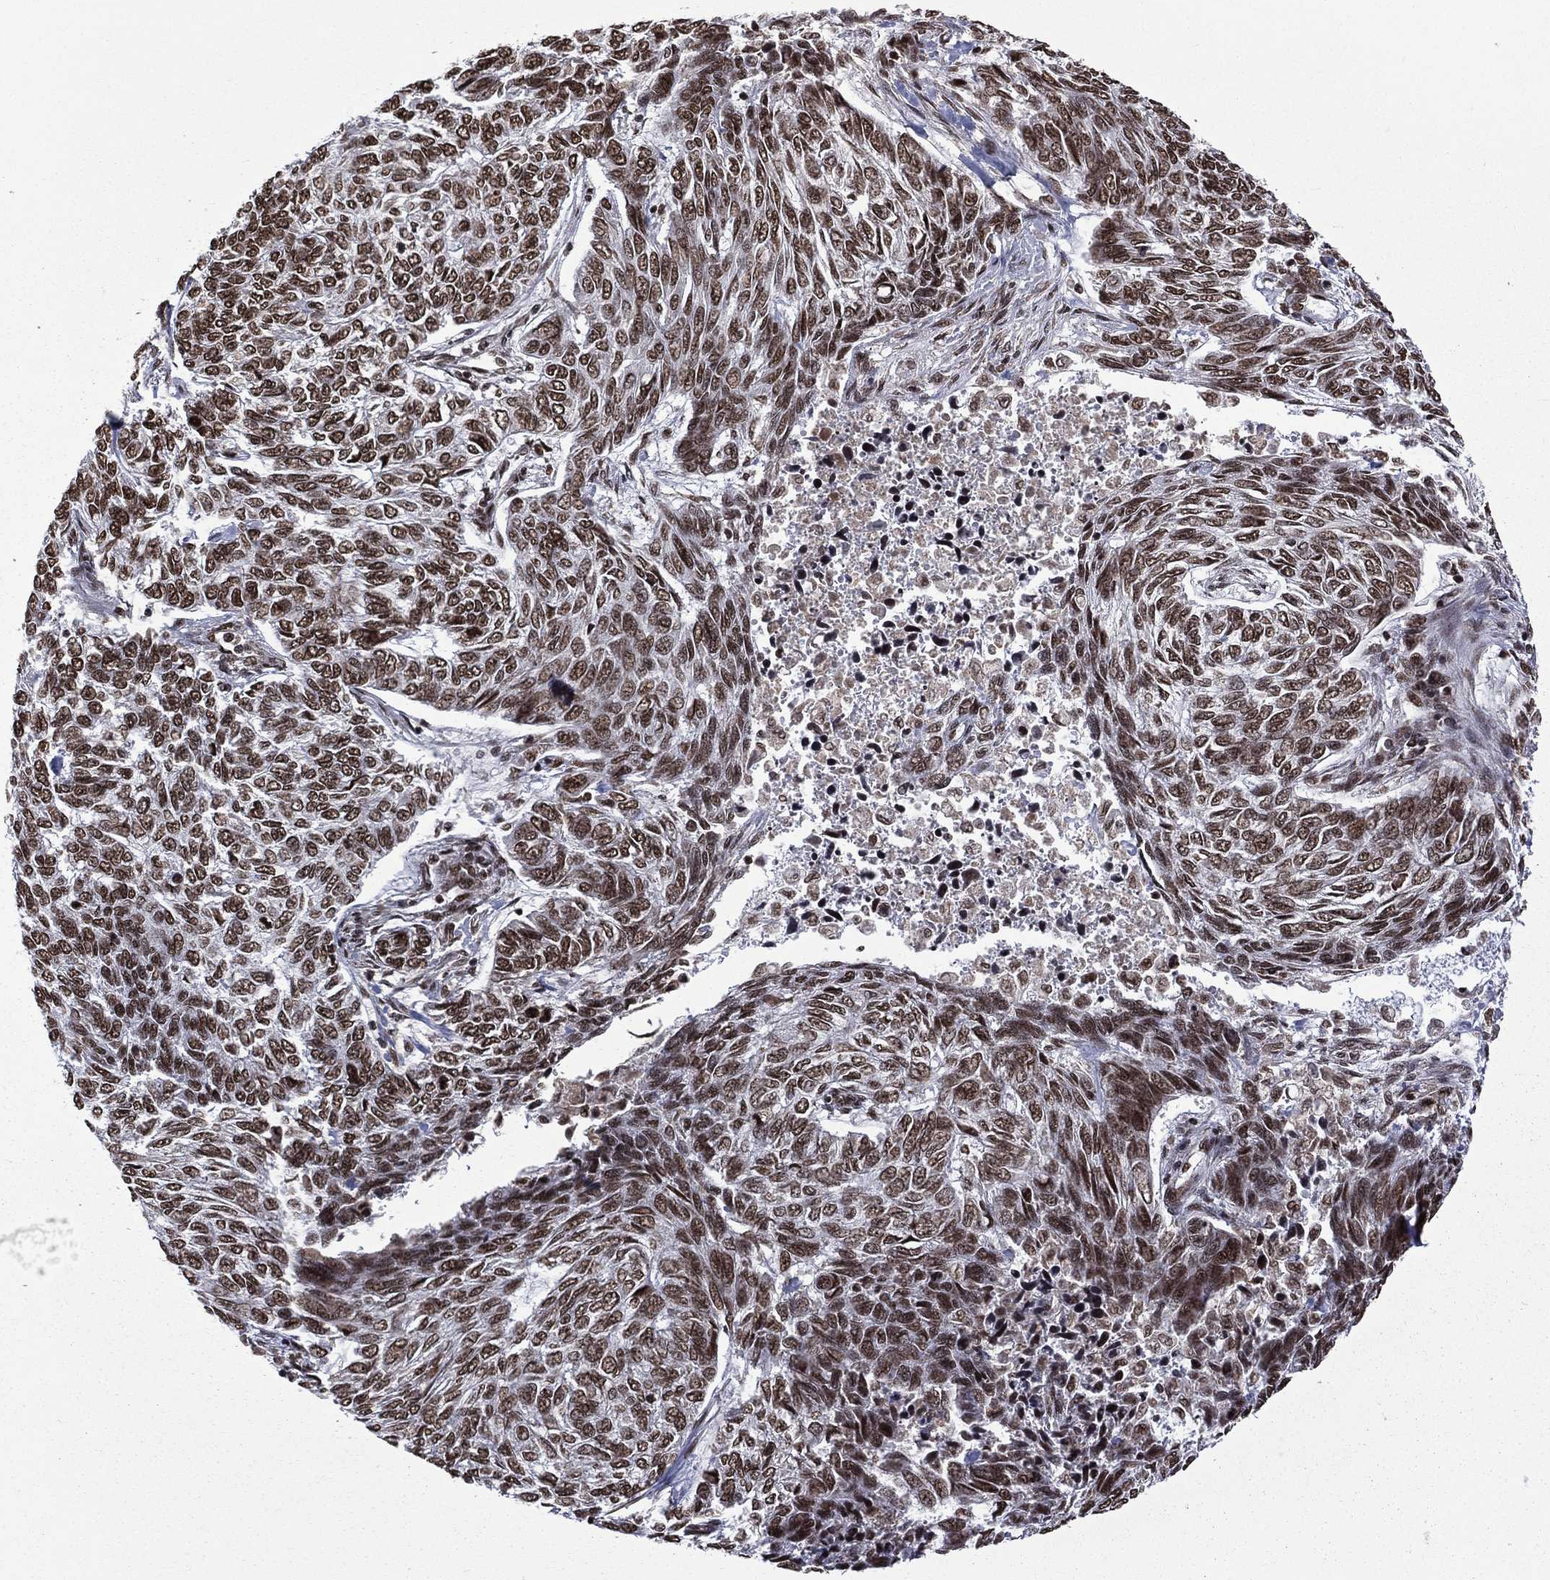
{"staining": {"intensity": "strong", "quantity": ">75%", "location": "nuclear"}, "tissue": "skin cancer", "cell_type": "Tumor cells", "image_type": "cancer", "snomed": [{"axis": "morphology", "description": "Basal cell carcinoma"}, {"axis": "topography", "description": "Skin"}], "caption": "Protein expression analysis of human basal cell carcinoma (skin) reveals strong nuclear expression in about >75% of tumor cells.", "gene": "C5orf24", "patient": {"sex": "female", "age": 65}}